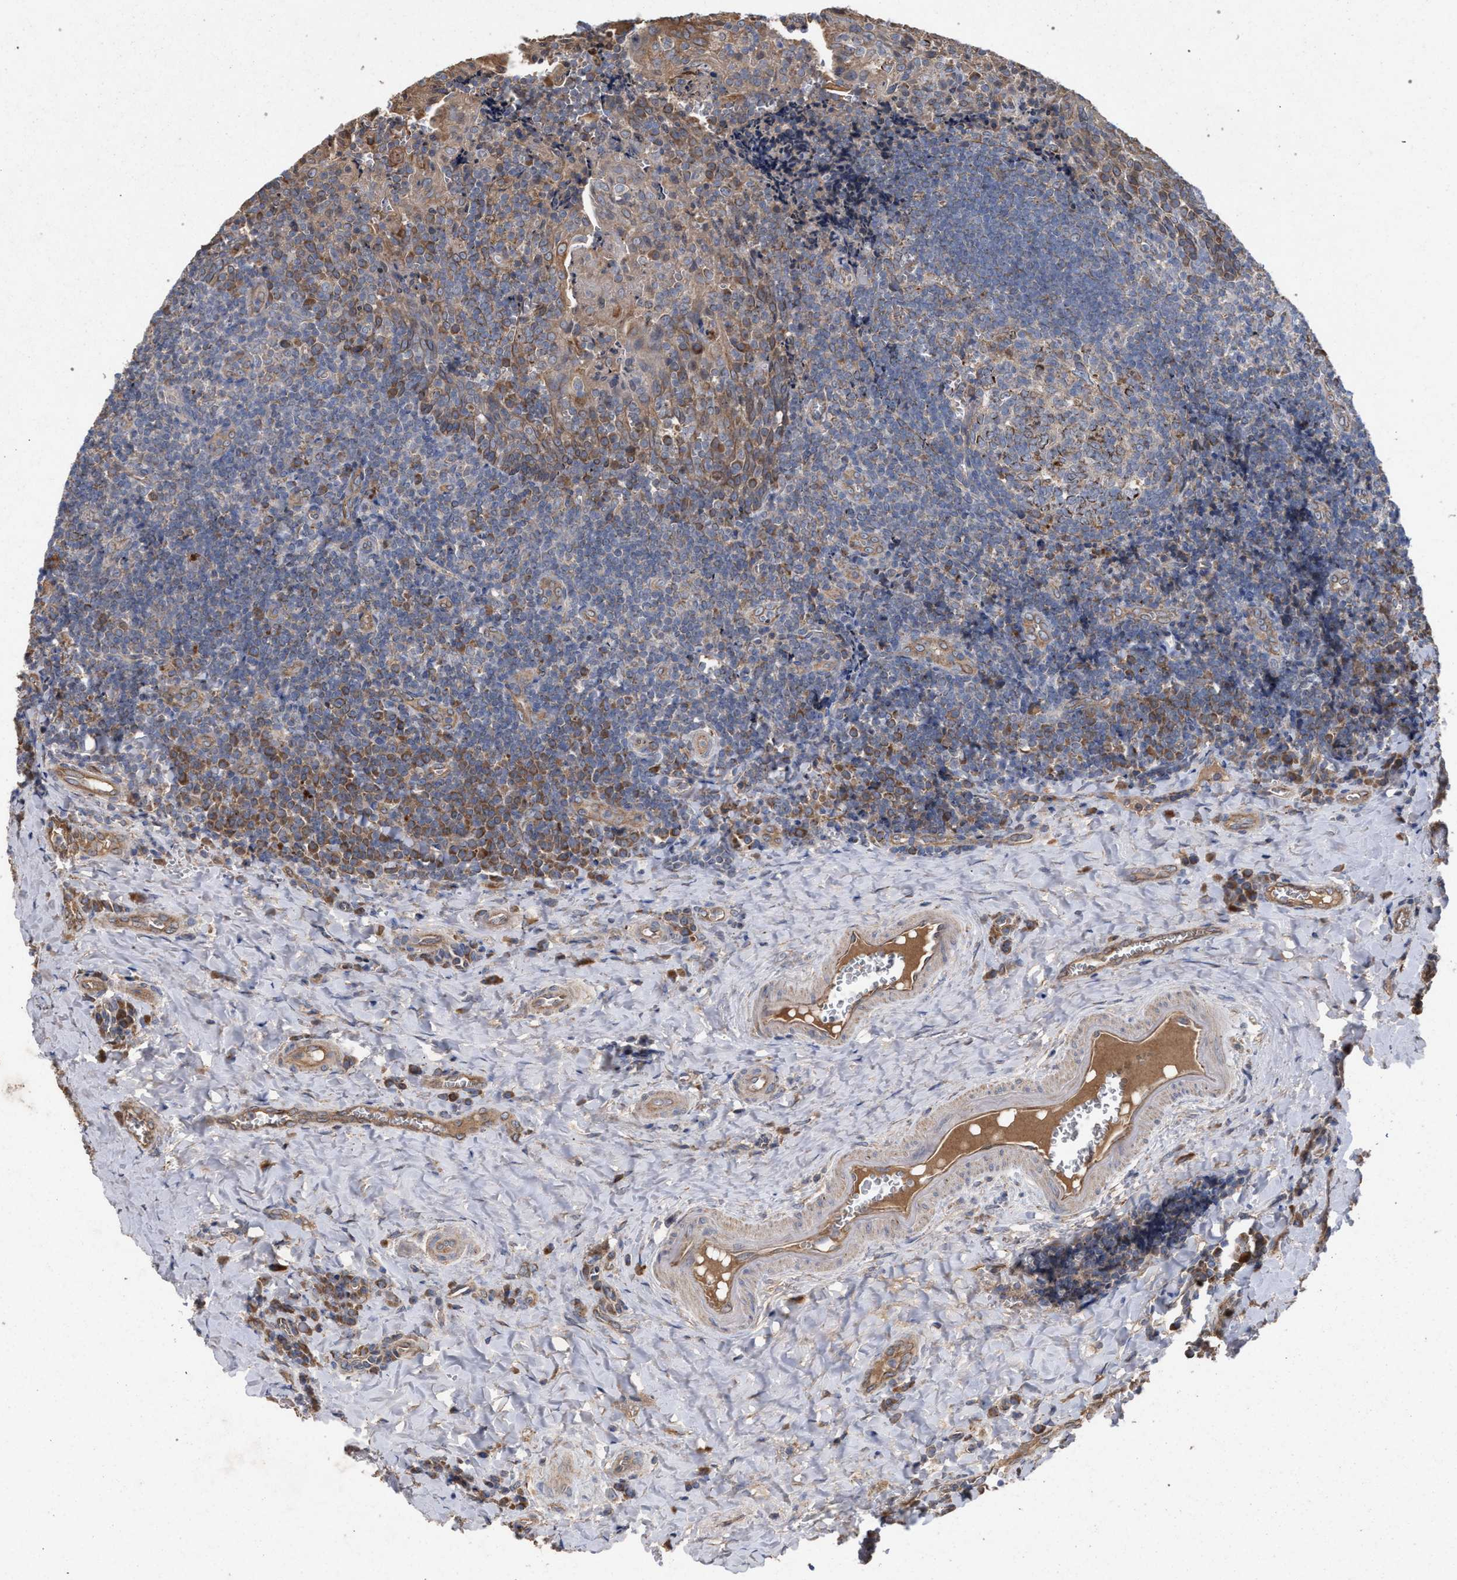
{"staining": {"intensity": "moderate", "quantity": ">75%", "location": "cytoplasmic/membranous"}, "tissue": "tonsil", "cell_type": "Germinal center cells", "image_type": "normal", "snomed": [{"axis": "morphology", "description": "Normal tissue, NOS"}, {"axis": "morphology", "description": "Inflammation, NOS"}, {"axis": "topography", "description": "Tonsil"}], "caption": "This histopathology image exhibits normal tonsil stained with IHC to label a protein in brown. The cytoplasmic/membranous of germinal center cells show moderate positivity for the protein. Nuclei are counter-stained blue.", "gene": "BCL2L12", "patient": {"sex": "female", "age": 31}}